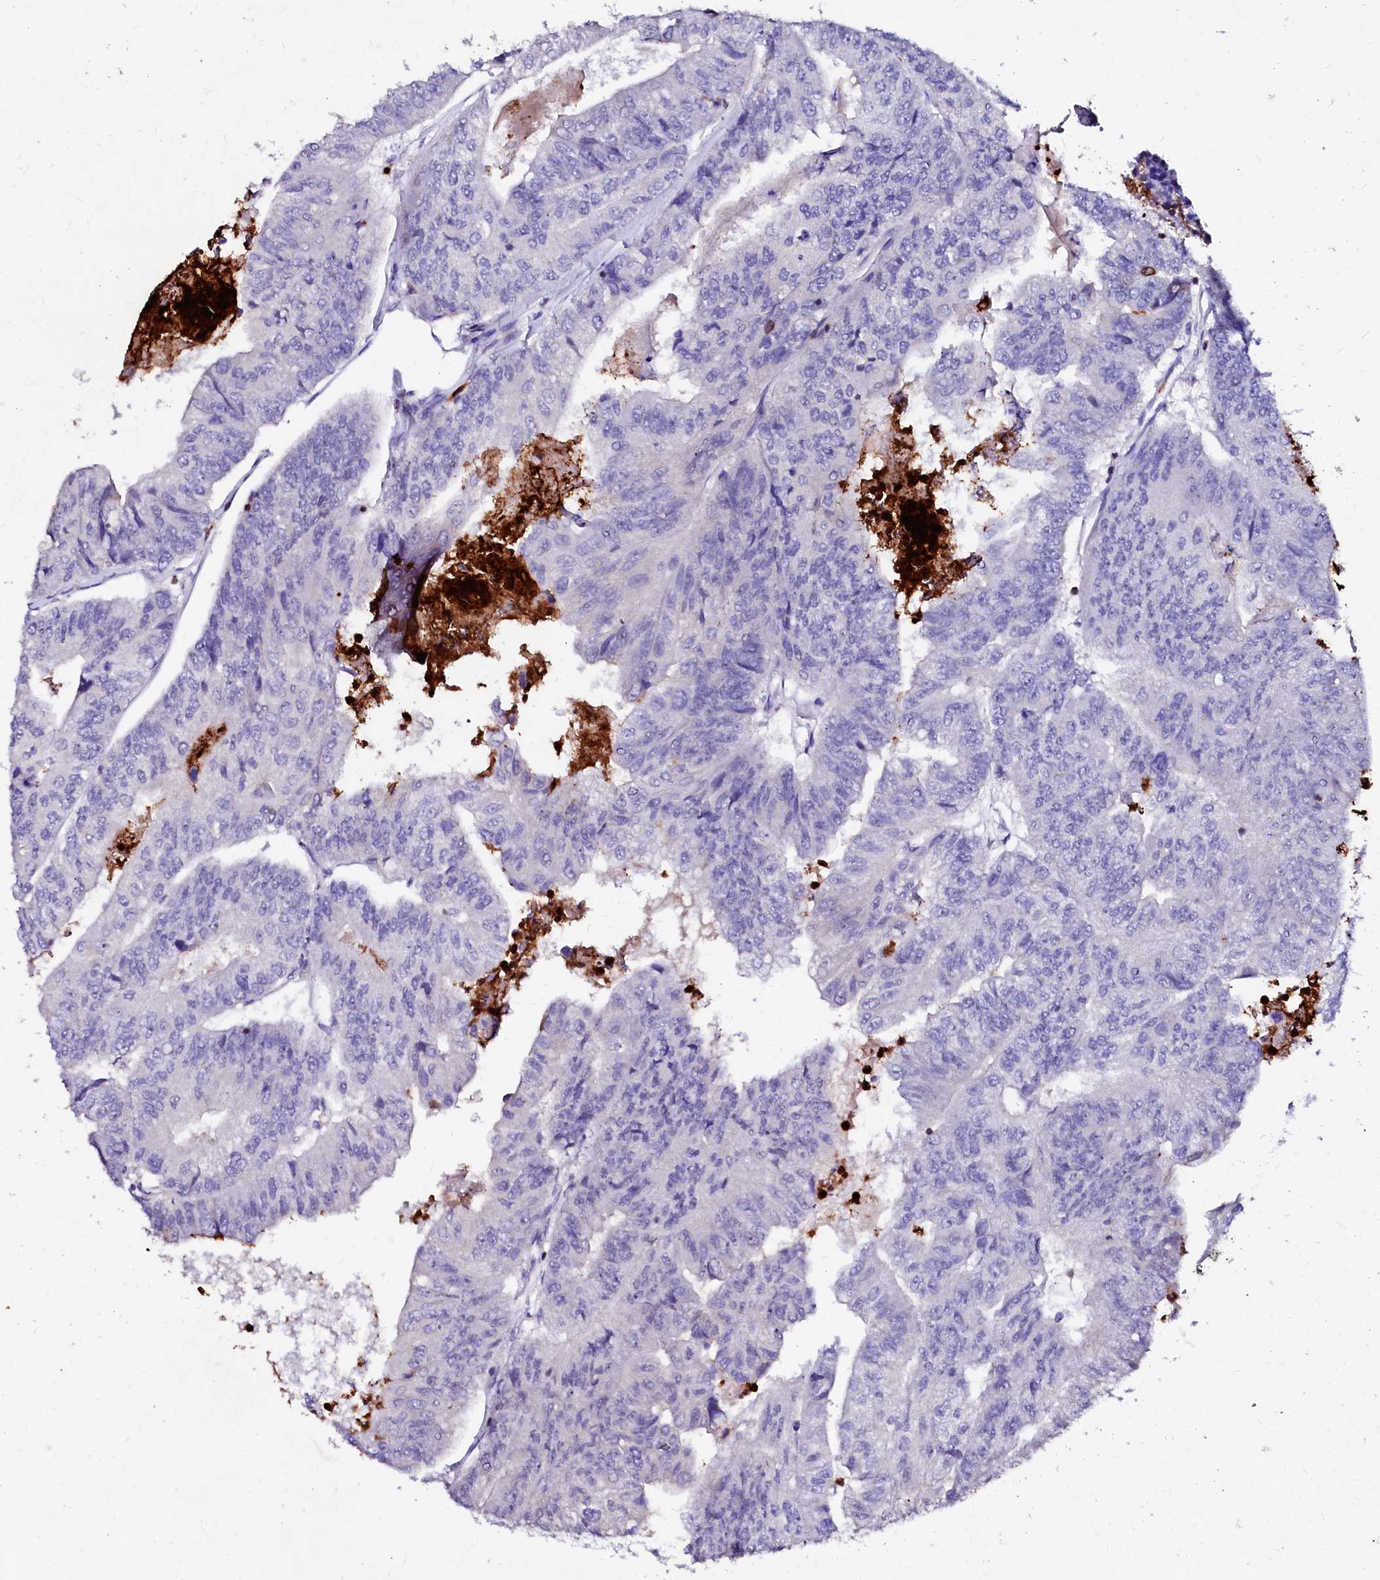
{"staining": {"intensity": "negative", "quantity": "none", "location": "none"}, "tissue": "colorectal cancer", "cell_type": "Tumor cells", "image_type": "cancer", "snomed": [{"axis": "morphology", "description": "Adenocarcinoma, NOS"}, {"axis": "topography", "description": "Colon"}], "caption": "This histopathology image is of colorectal adenocarcinoma stained with immunohistochemistry (IHC) to label a protein in brown with the nuclei are counter-stained blue. There is no staining in tumor cells.", "gene": "RAB27A", "patient": {"sex": "female", "age": 67}}